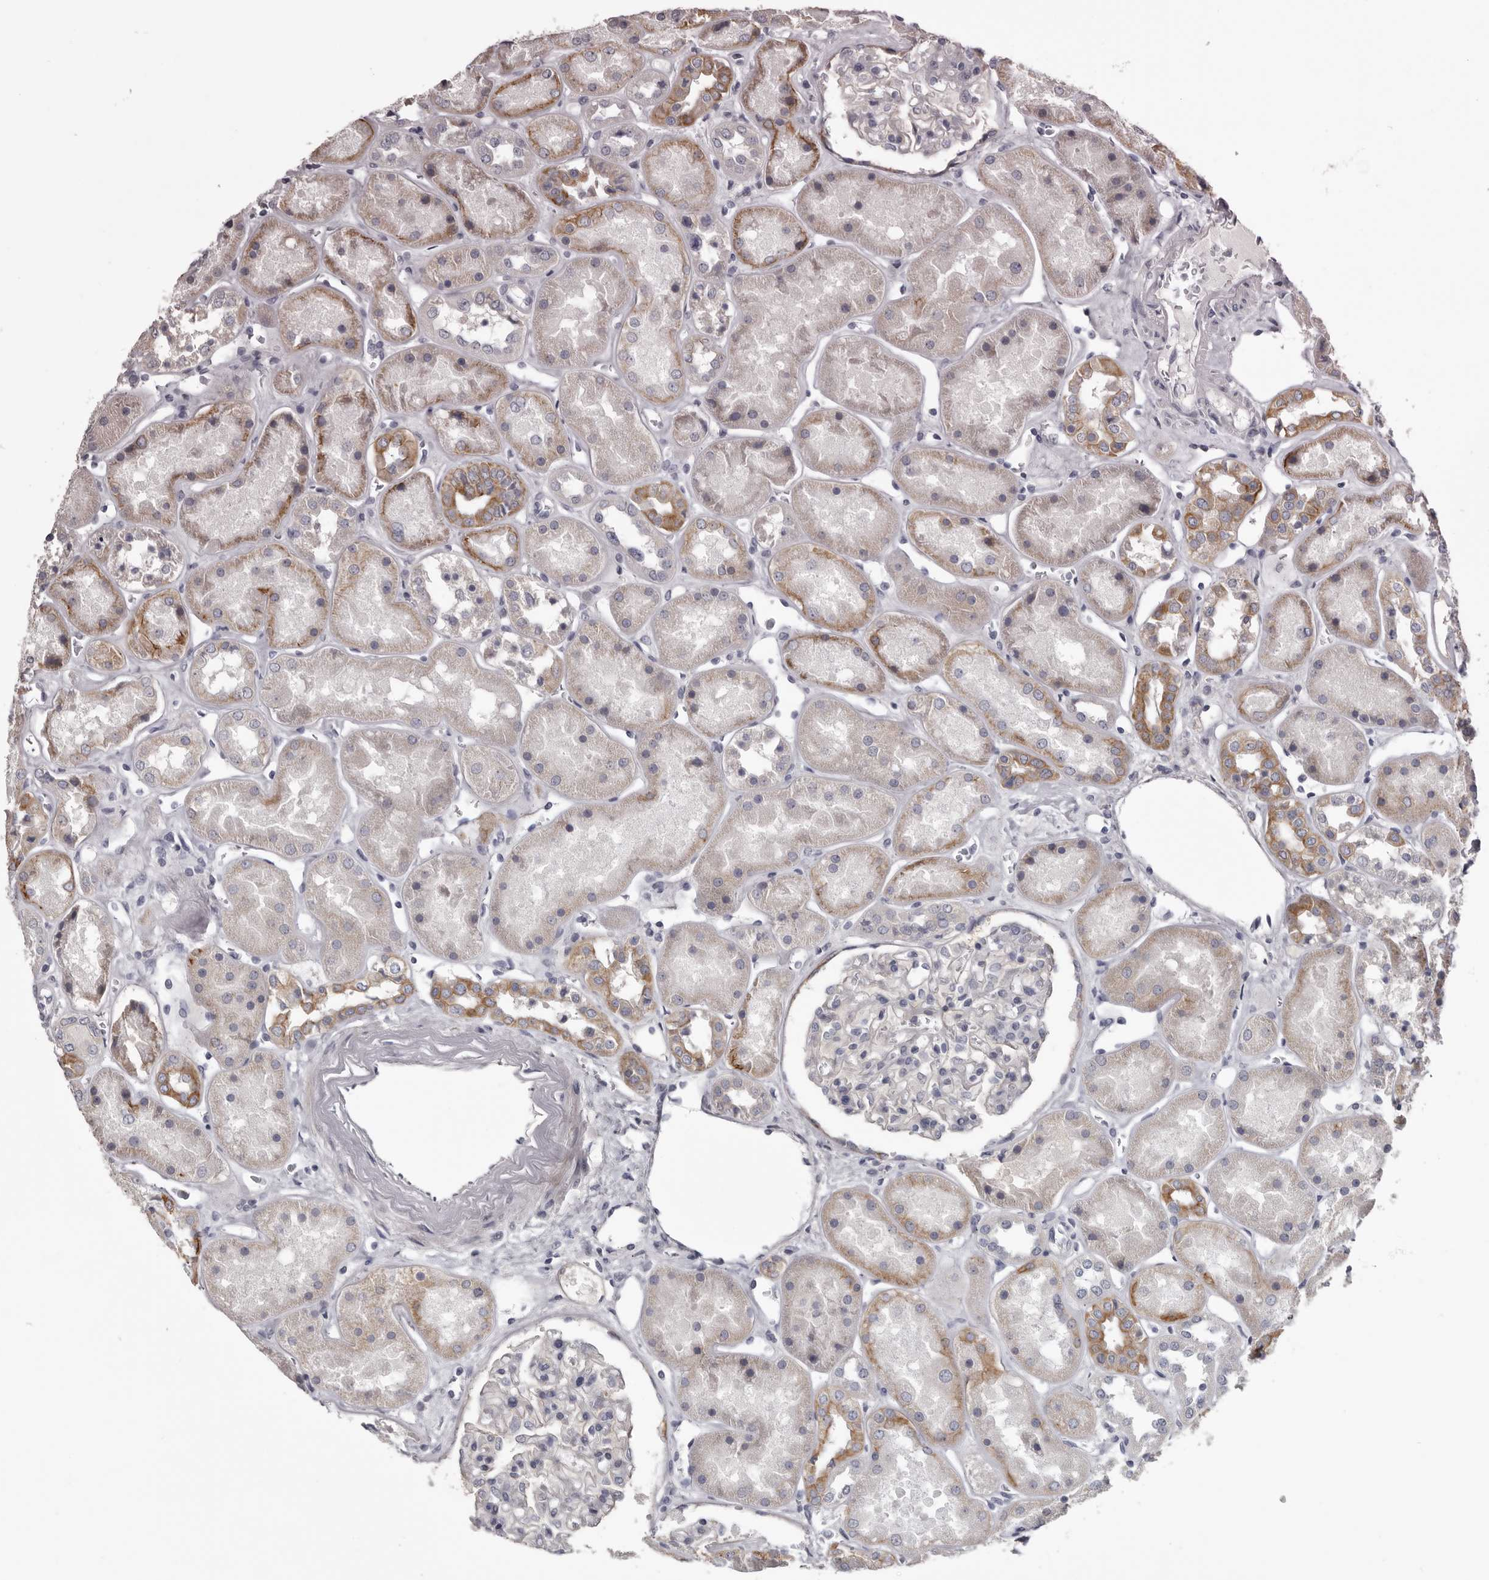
{"staining": {"intensity": "negative", "quantity": "none", "location": "none"}, "tissue": "kidney", "cell_type": "Cells in glomeruli", "image_type": "normal", "snomed": [{"axis": "morphology", "description": "Normal tissue, NOS"}, {"axis": "topography", "description": "Kidney"}], "caption": "IHC of benign kidney reveals no positivity in cells in glomeruli. (DAB (3,3'-diaminobenzidine) immunohistochemistry (IHC) visualized using brightfield microscopy, high magnification).", "gene": "LPAR6", "patient": {"sex": "male", "age": 70}}